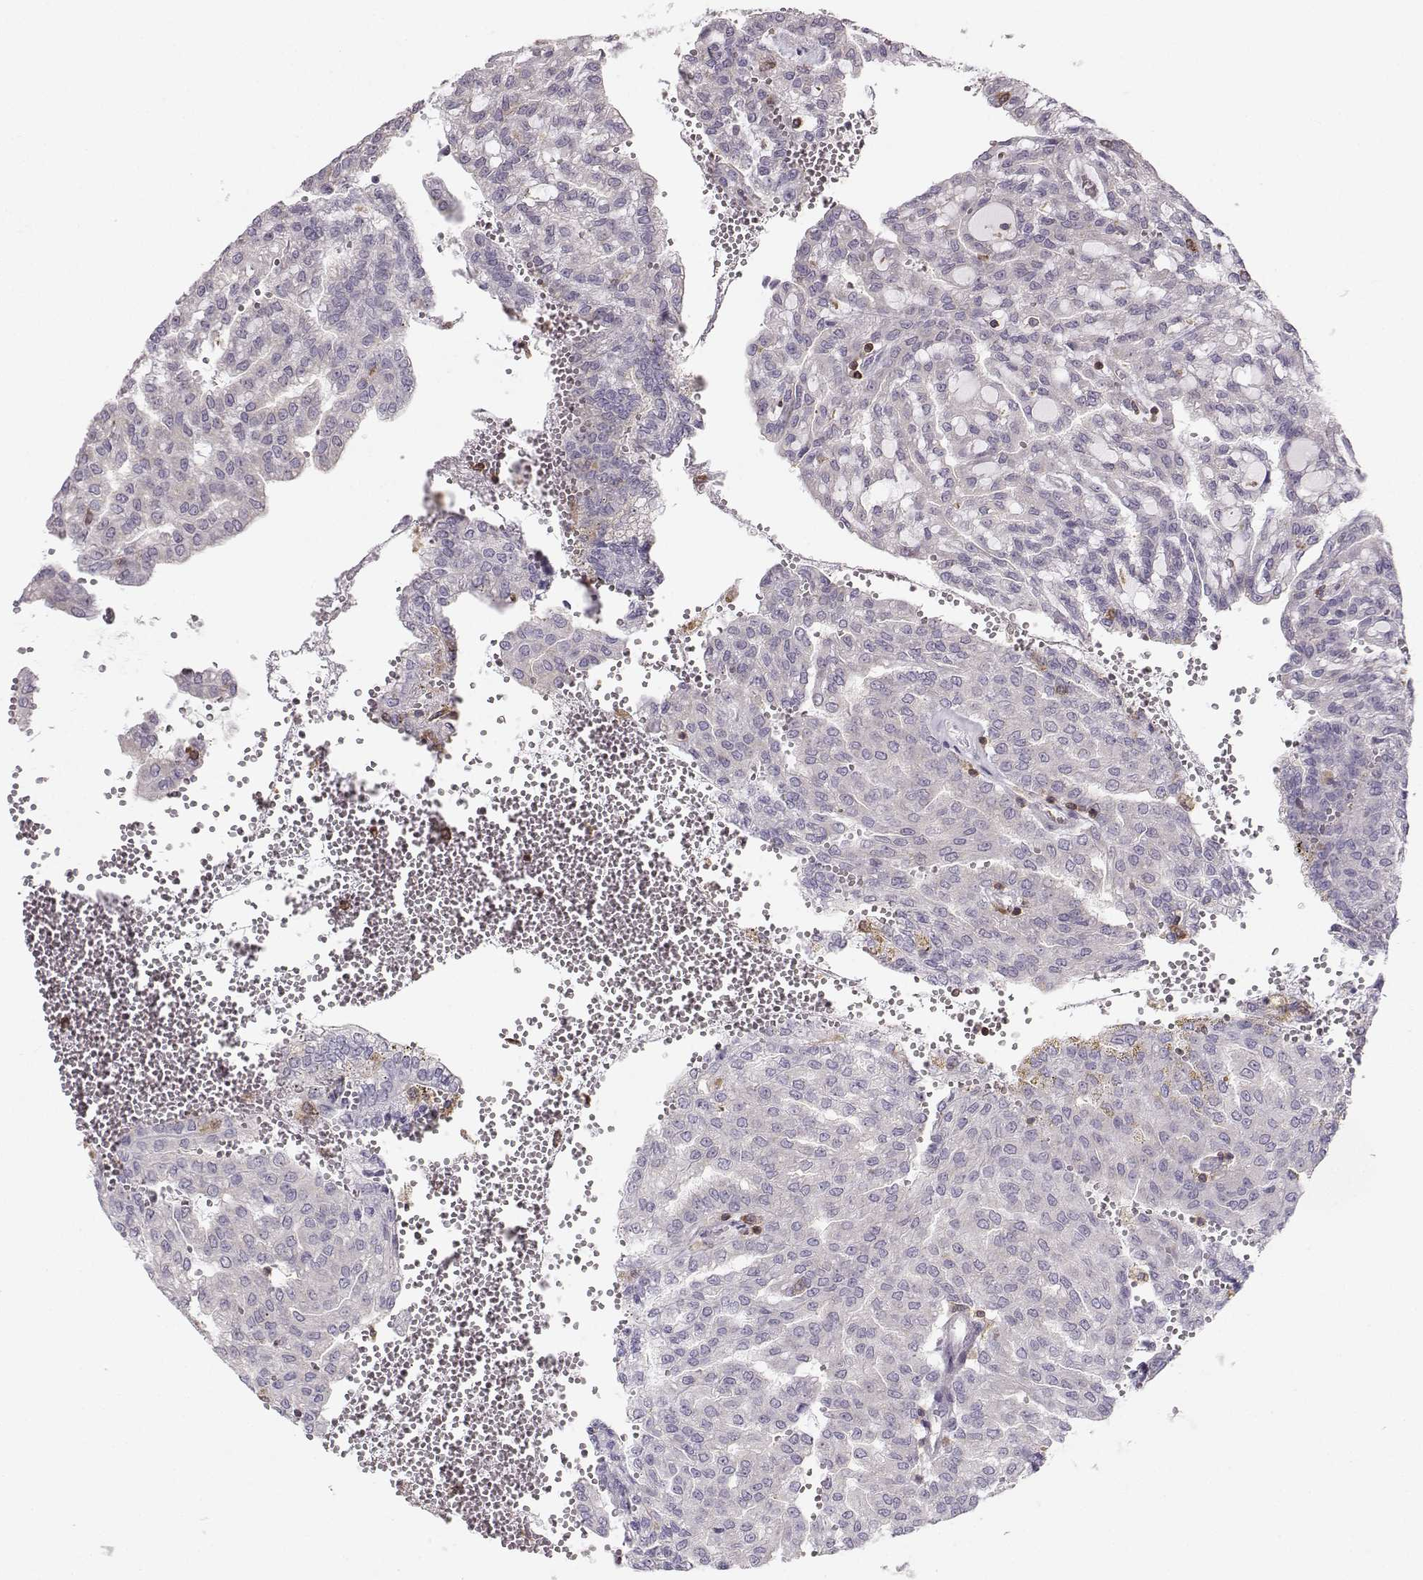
{"staining": {"intensity": "negative", "quantity": "none", "location": "none"}, "tissue": "renal cancer", "cell_type": "Tumor cells", "image_type": "cancer", "snomed": [{"axis": "morphology", "description": "Adenocarcinoma, NOS"}, {"axis": "topography", "description": "Kidney"}], "caption": "There is no significant positivity in tumor cells of renal cancer. The staining is performed using DAB (3,3'-diaminobenzidine) brown chromogen with nuclei counter-stained in using hematoxylin.", "gene": "ZBTB32", "patient": {"sex": "male", "age": 63}}